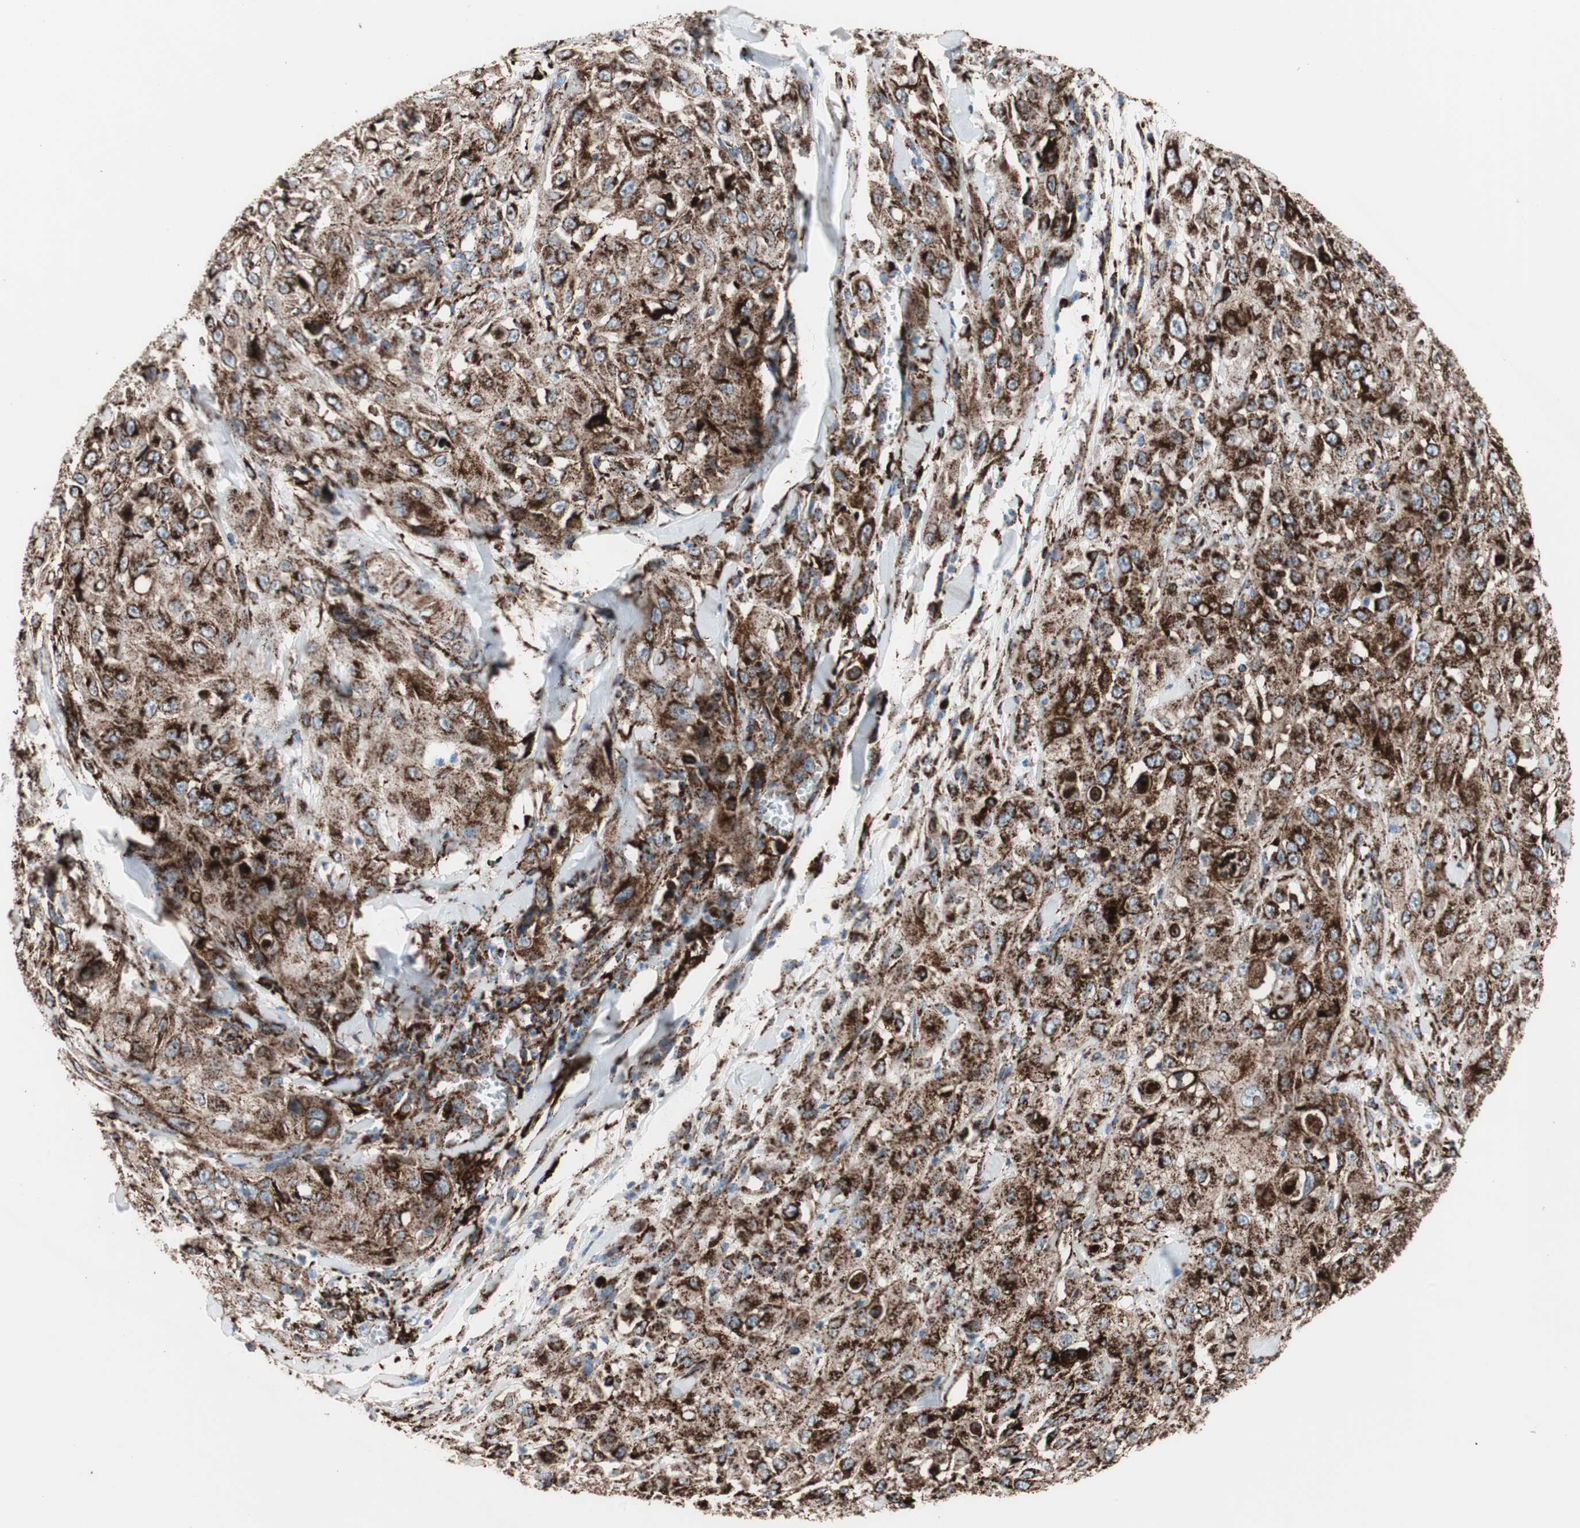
{"staining": {"intensity": "strong", "quantity": ">75%", "location": "cytoplasmic/membranous"}, "tissue": "skin cancer", "cell_type": "Tumor cells", "image_type": "cancer", "snomed": [{"axis": "morphology", "description": "Squamous cell carcinoma, NOS"}, {"axis": "morphology", "description": "Squamous cell carcinoma, metastatic, NOS"}, {"axis": "topography", "description": "Skin"}, {"axis": "topography", "description": "Lymph node"}], "caption": "Metastatic squamous cell carcinoma (skin) stained with DAB immunohistochemistry (IHC) shows high levels of strong cytoplasmic/membranous positivity in approximately >75% of tumor cells. The protein is stained brown, and the nuclei are stained in blue (DAB (3,3'-diaminobenzidine) IHC with brightfield microscopy, high magnification).", "gene": "LAMP1", "patient": {"sex": "male", "age": 75}}